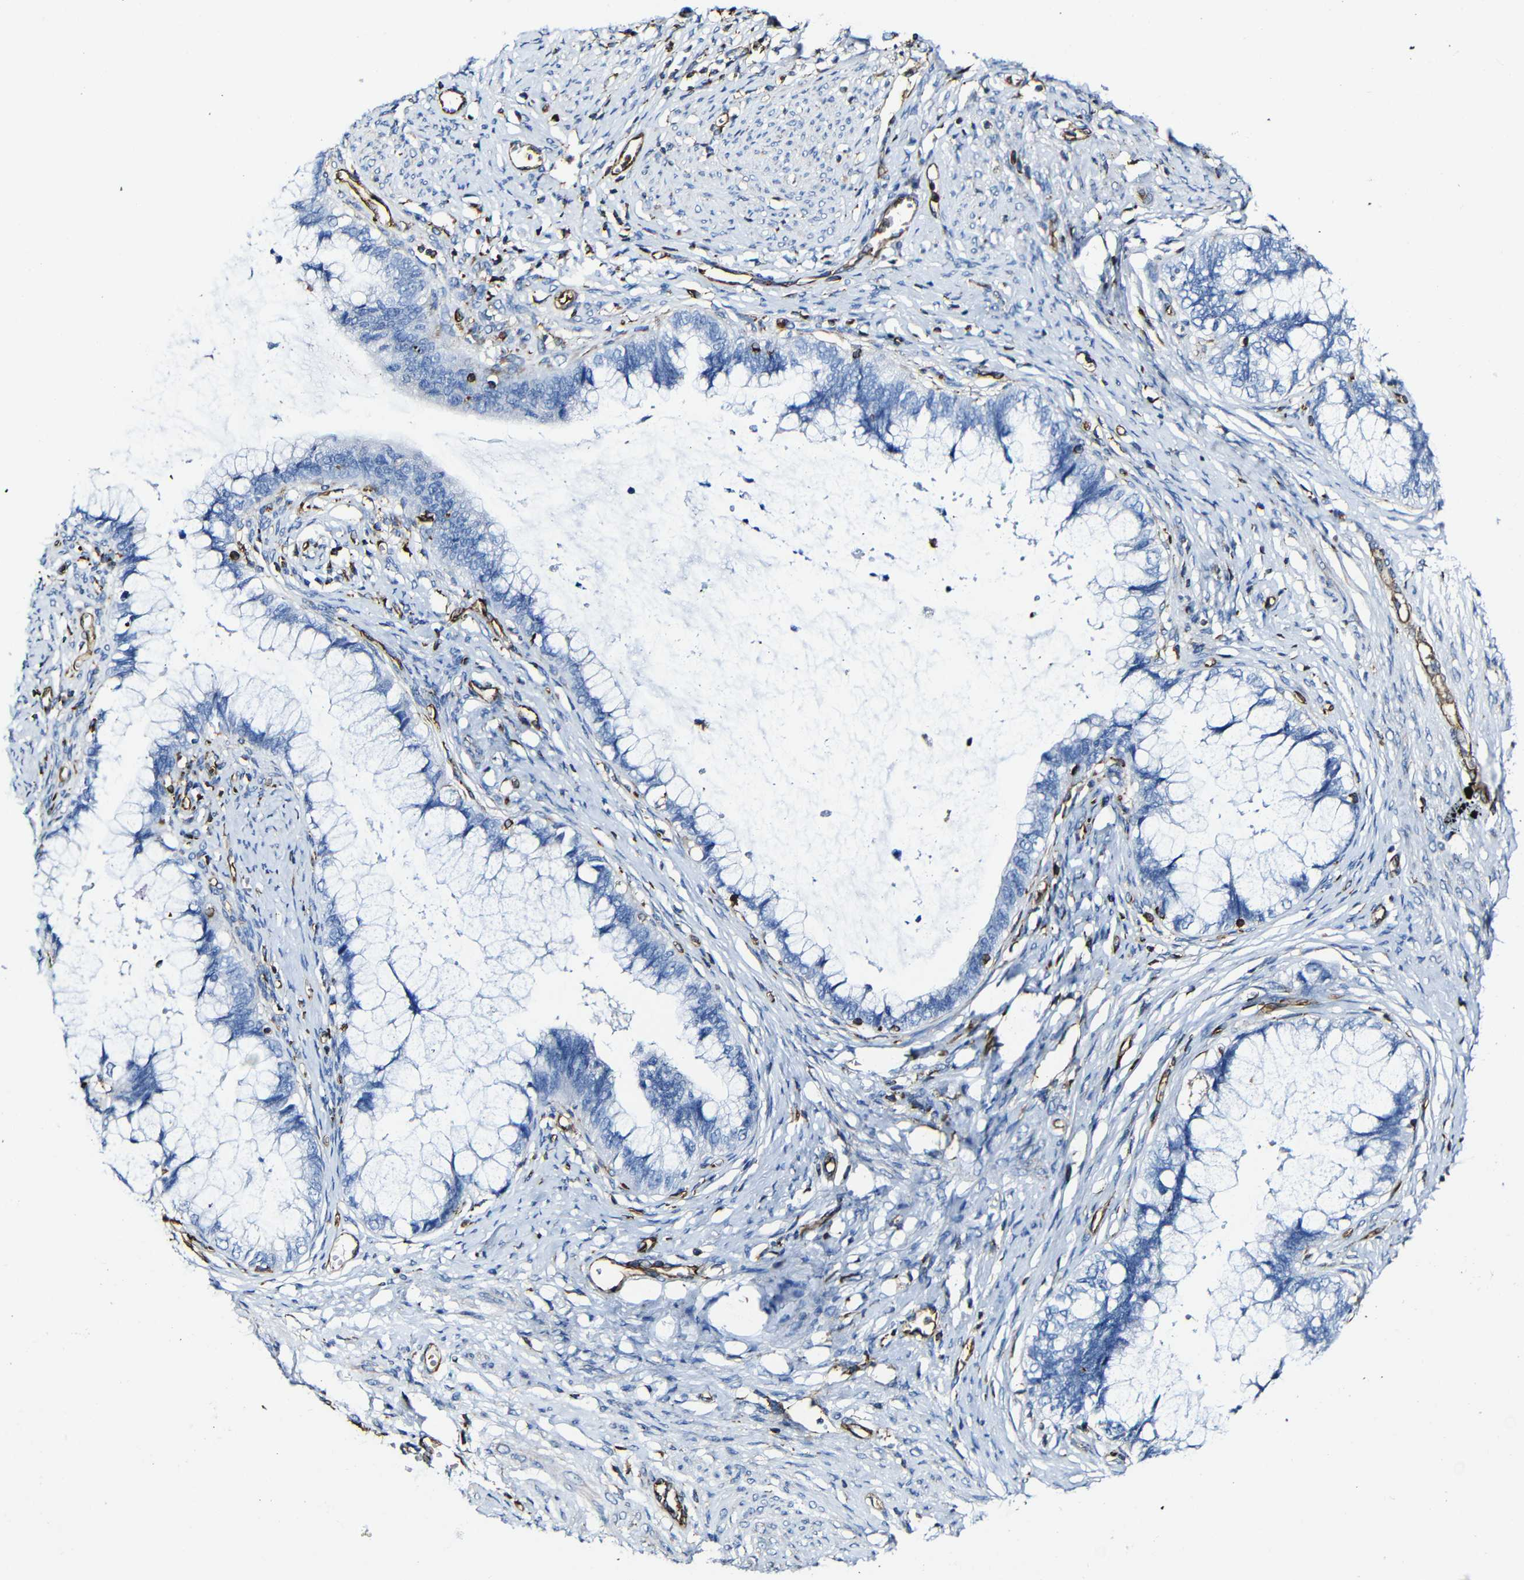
{"staining": {"intensity": "negative", "quantity": "none", "location": "none"}, "tissue": "cervical cancer", "cell_type": "Tumor cells", "image_type": "cancer", "snomed": [{"axis": "morphology", "description": "Adenocarcinoma, NOS"}, {"axis": "topography", "description": "Cervix"}], "caption": "Tumor cells show no significant protein expression in cervical adenocarcinoma.", "gene": "MSN", "patient": {"sex": "female", "age": 44}}